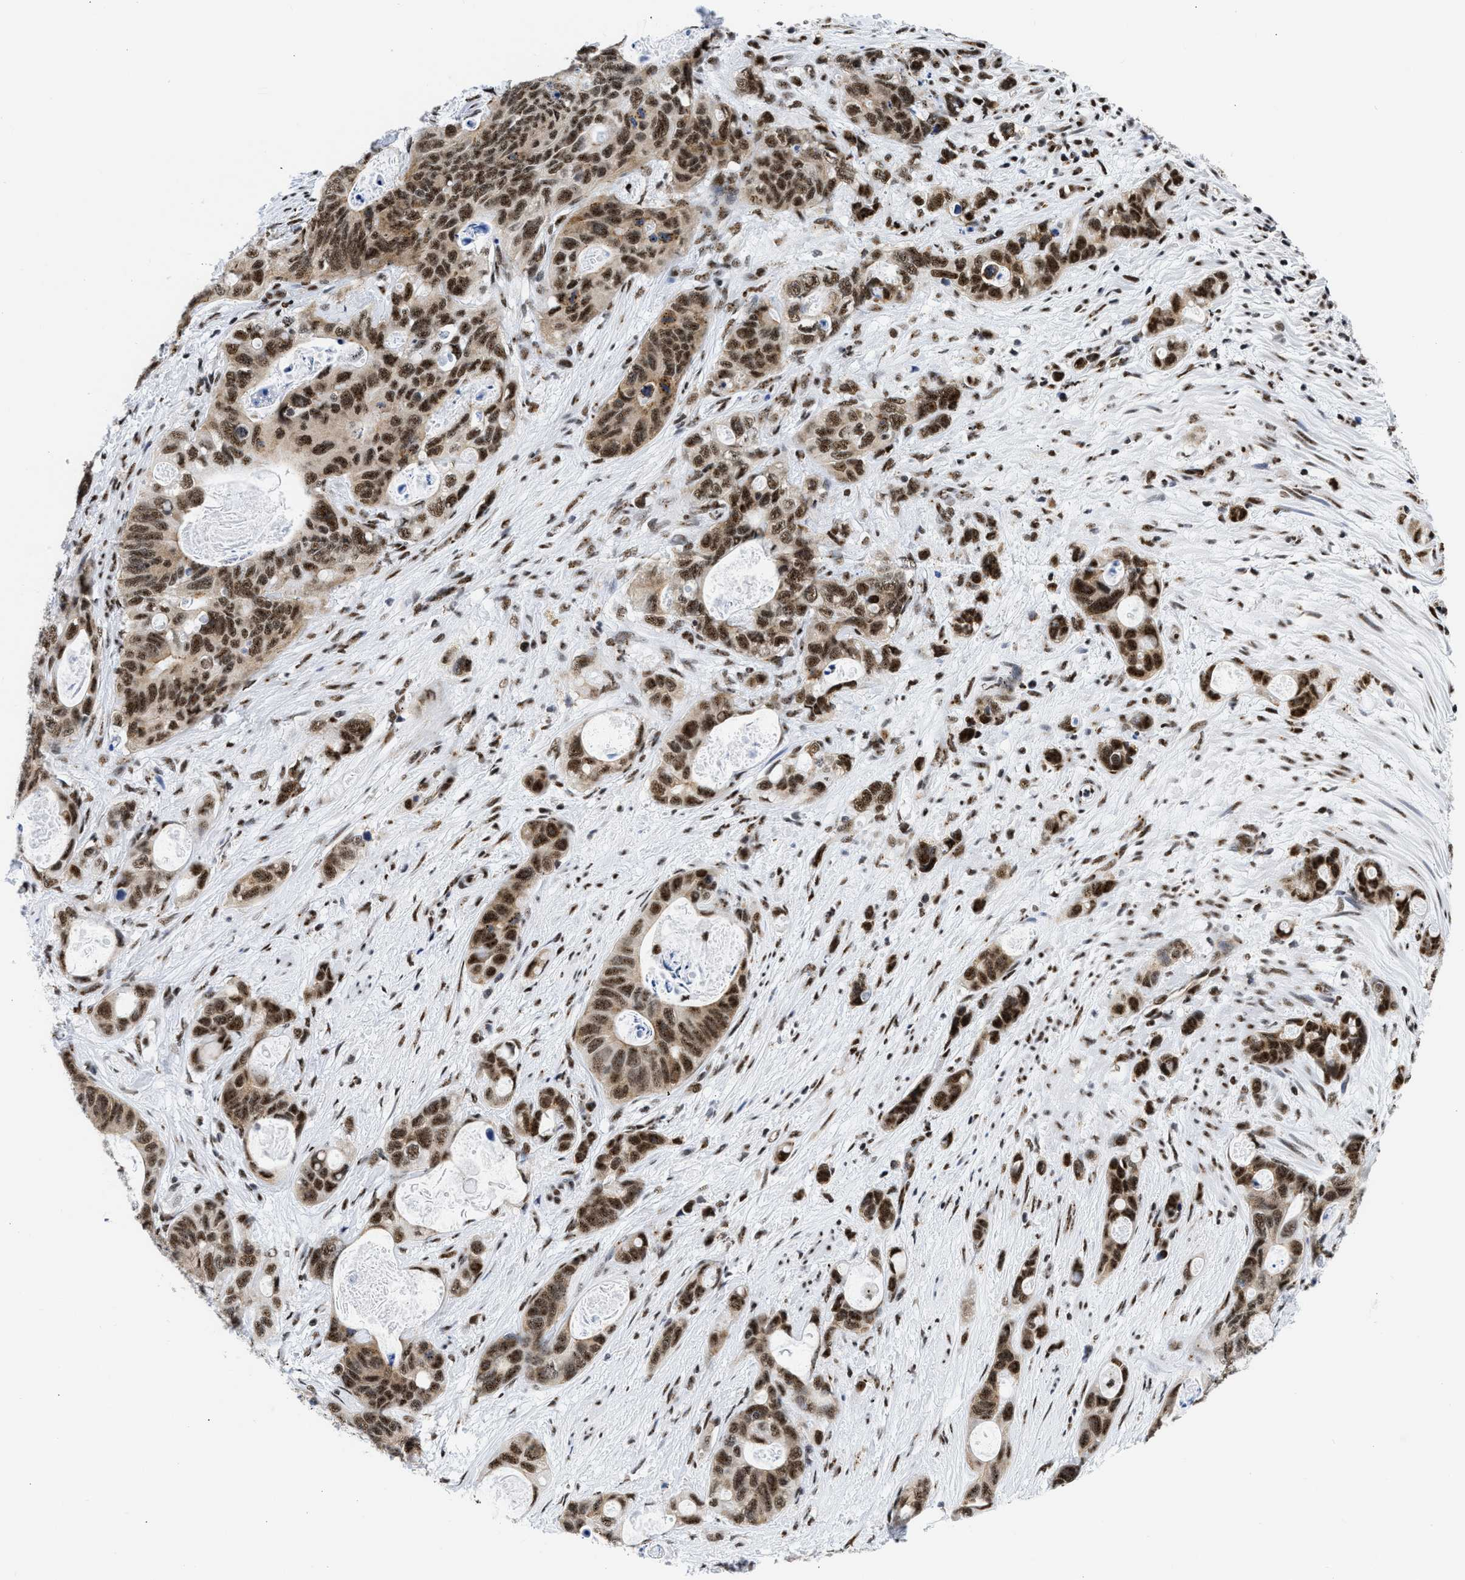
{"staining": {"intensity": "moderate", "quantity": ">75%", "location": "nuclear"}, "tissue": "stomach cancer", "cell_type": "Tumor cells", "image_type": "cancer", "snomed": [{"axis": "morphology", "description": "Normal tissue, NOS"}, {"axis": "morphology", "description": "Adenocarcinoma, NOS"}, {"axis": "topography", "description": "Stomach"}], "caption": "Tumor cells reveal medium levels of moderate nuclear staining in about >75% of cells in human stomach adenocarcinoma.", "gene": "RBM8A", "patient": {"sex": "female", "age": 89}}